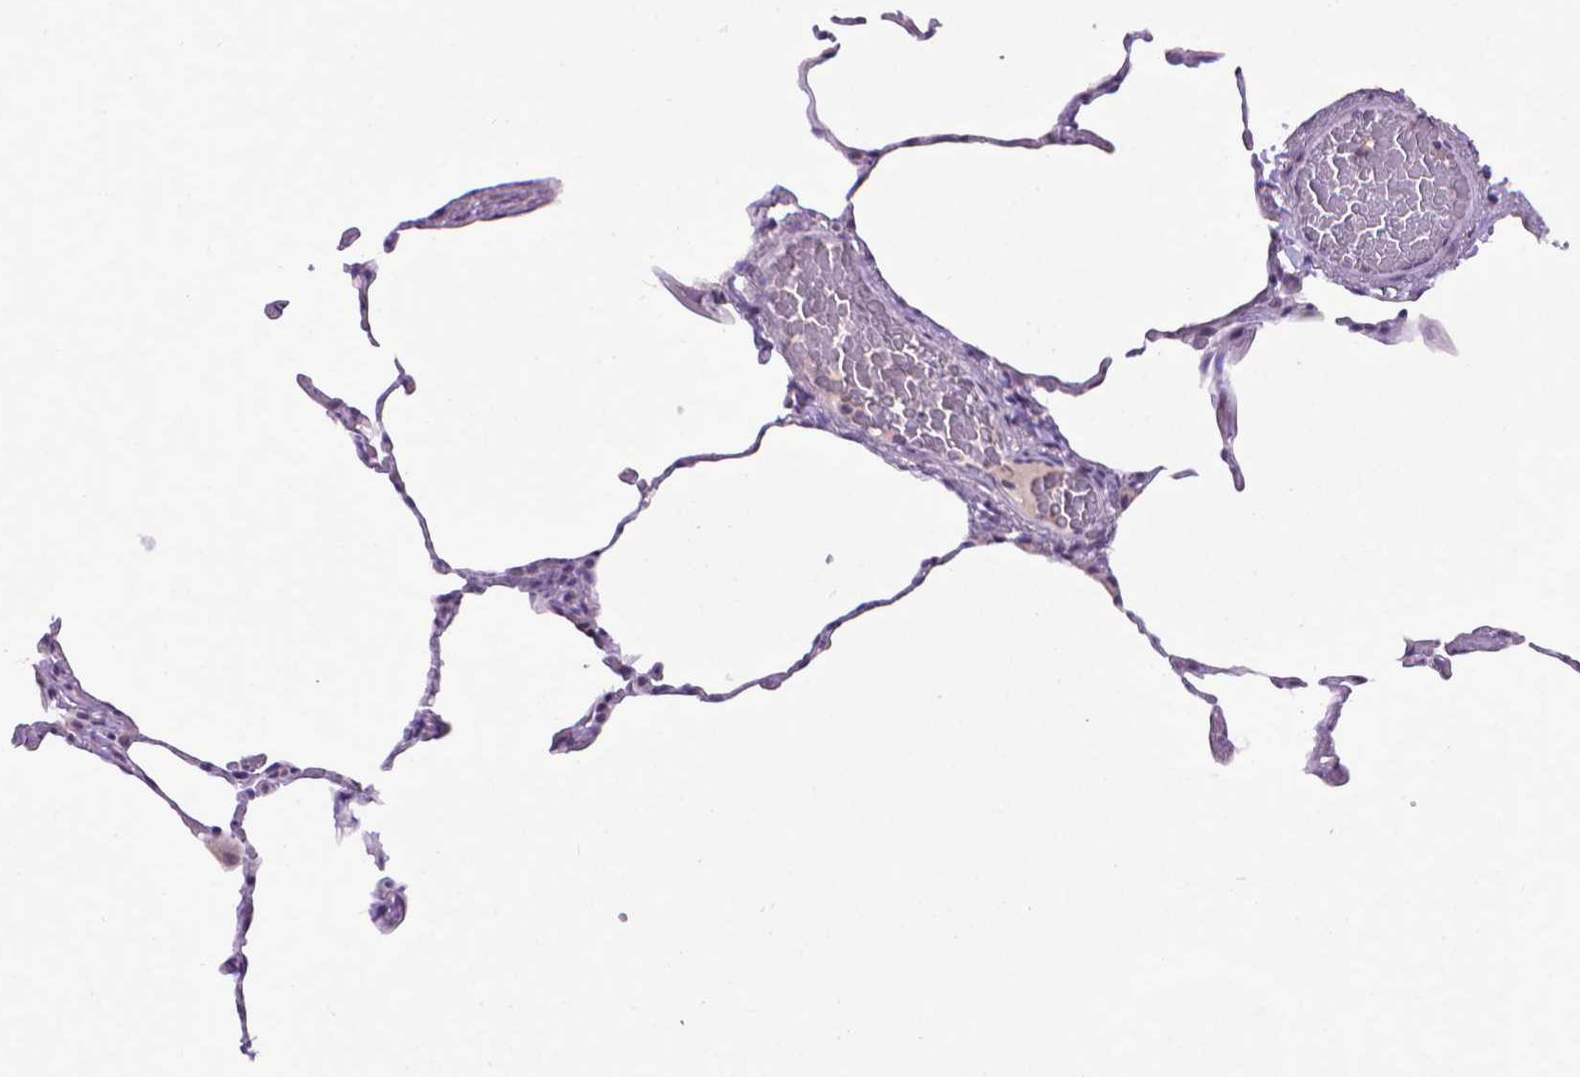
{"staining": {"intensity": "negative", "quantity": "none", "location": "none"}, "tissue": "lung", "cell_type": "Alveolar cells", "image_type": "normal", "snomed": [{"axis": "morphology", "description": "Normal tissue, NOS"}, {"axis": "topography", "description": "Lung"}], "caption": "A high-resolution photomicrograph shows immunohistochemistry (IHC) staining of normal lung, which exhibits no significant staining in alveolar cells. (Immunohistochemistry, brightfield microscopy, high magnification).", "gene": "KMO", "patient": {"sex": "female", "age": 57}}